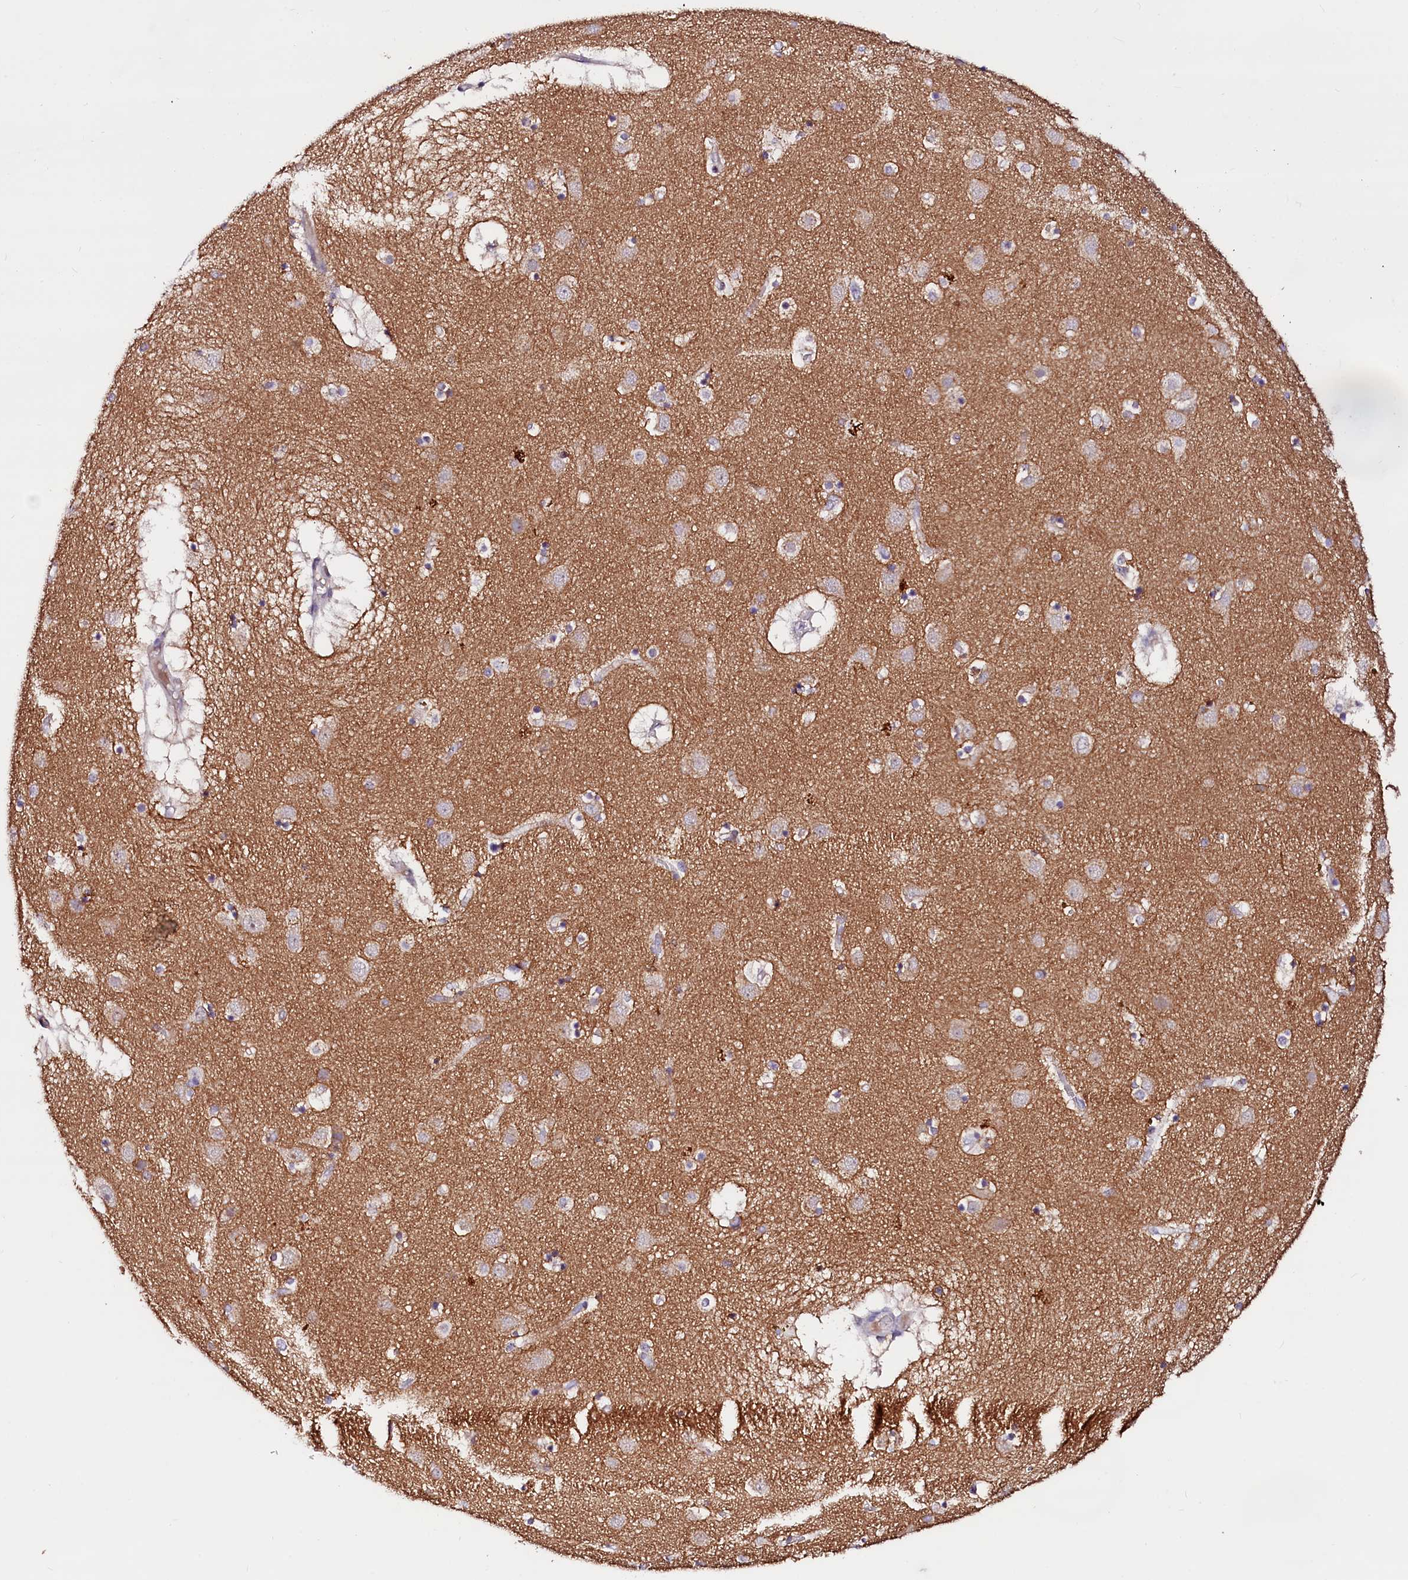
{"staining": {"intensity": "negative", "quantity": "none", "location": "none"}, "tissue": "caudate", "cell_type": "Glial cells", "image_type": "normal", "snomed": [{"axis": "morphology", "description": "Normal tissue, NOS"}, {"axis": "topography", "description": "Lateral ventricle wall"}], "caption": "The photomicrograph reveals no significant staining in glial cells of caudate.", "gene": "NALF1", "patient": {"sex": "male", "age": 70}}